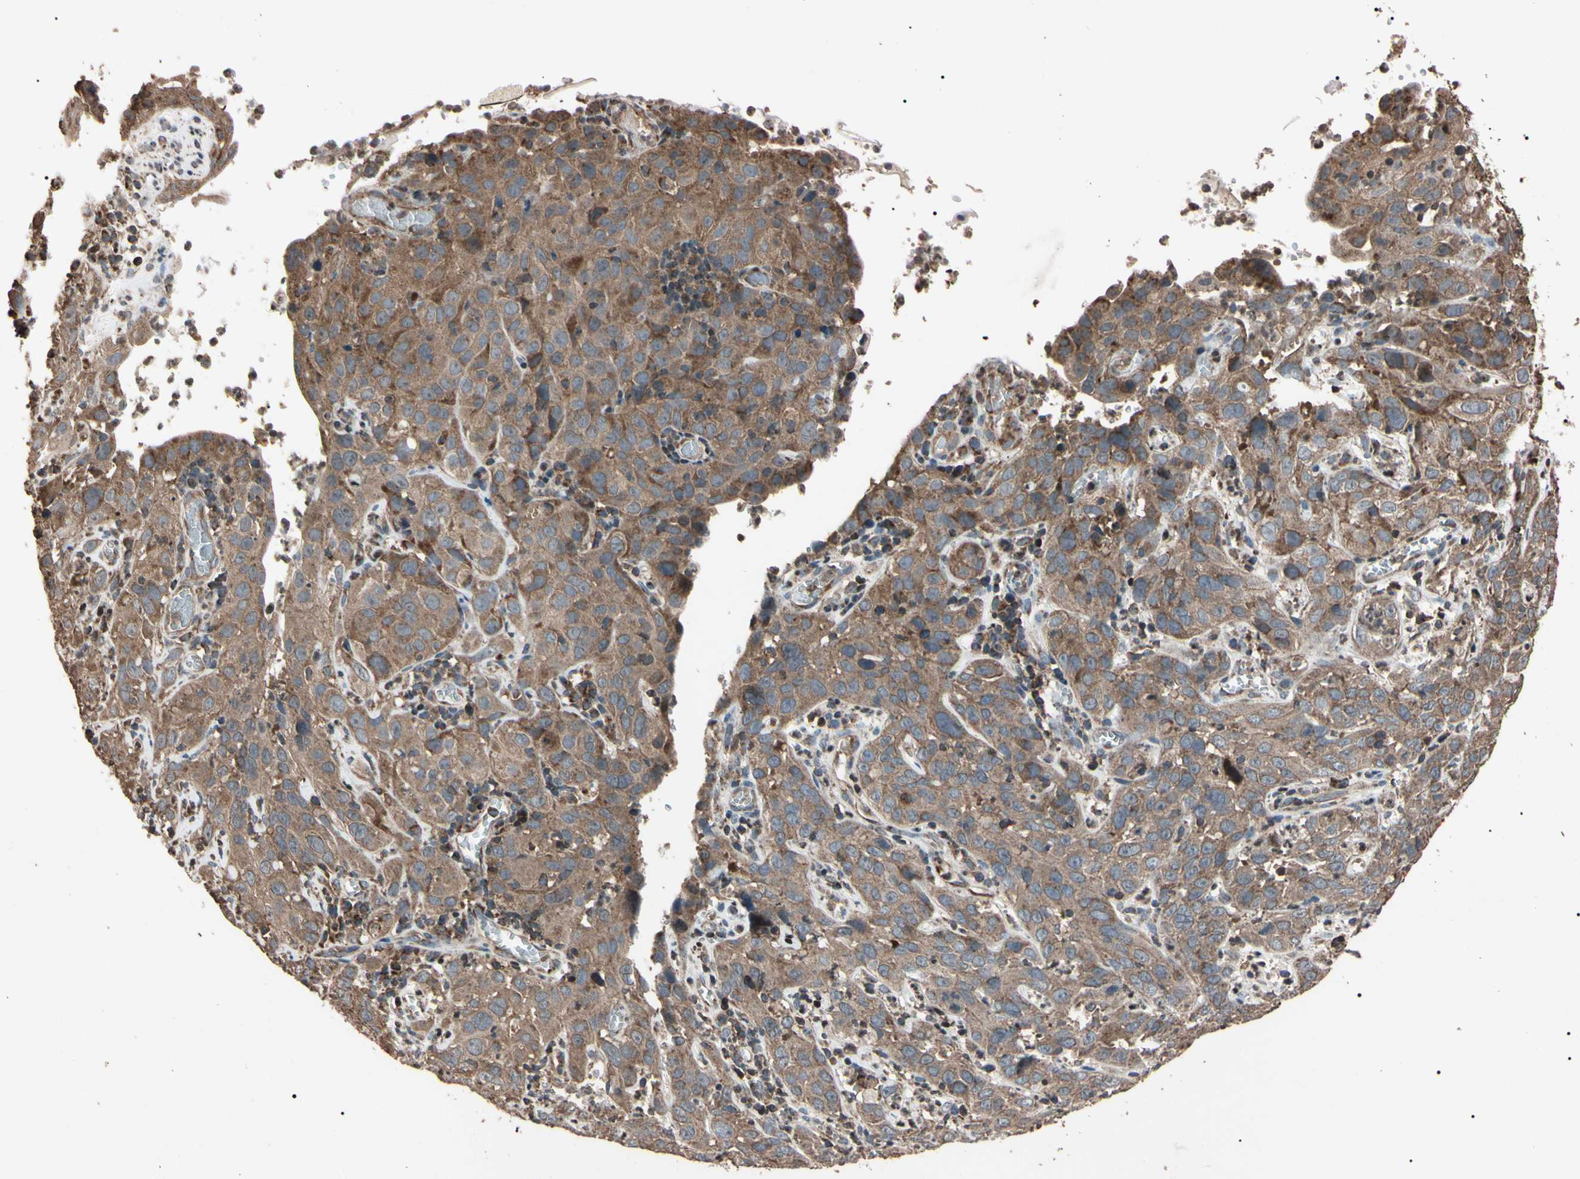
{"staining": {"intensity": "weak", "quantity": ">75%", "location": "cytoplasmic/membranous"}, "tissue": "cervical cancer", "cell_type": "Tumor cells", "image_type": "cancer", "snomed": [{"axis": "morphology", "description": "Squamous cell carcinoma, NOS"}, {"axis": "topography", "description": "Cervix"}], "caption": "A histopathology image showing weak cytoplasmic/membranous staining in about >75% of tumor cells in cervical squamous cell carcinoma, as visualized by brown immunohistochemical staining.", "gene": "TNFRSF1A", "patient": {"sex": "female", "age": 32}}